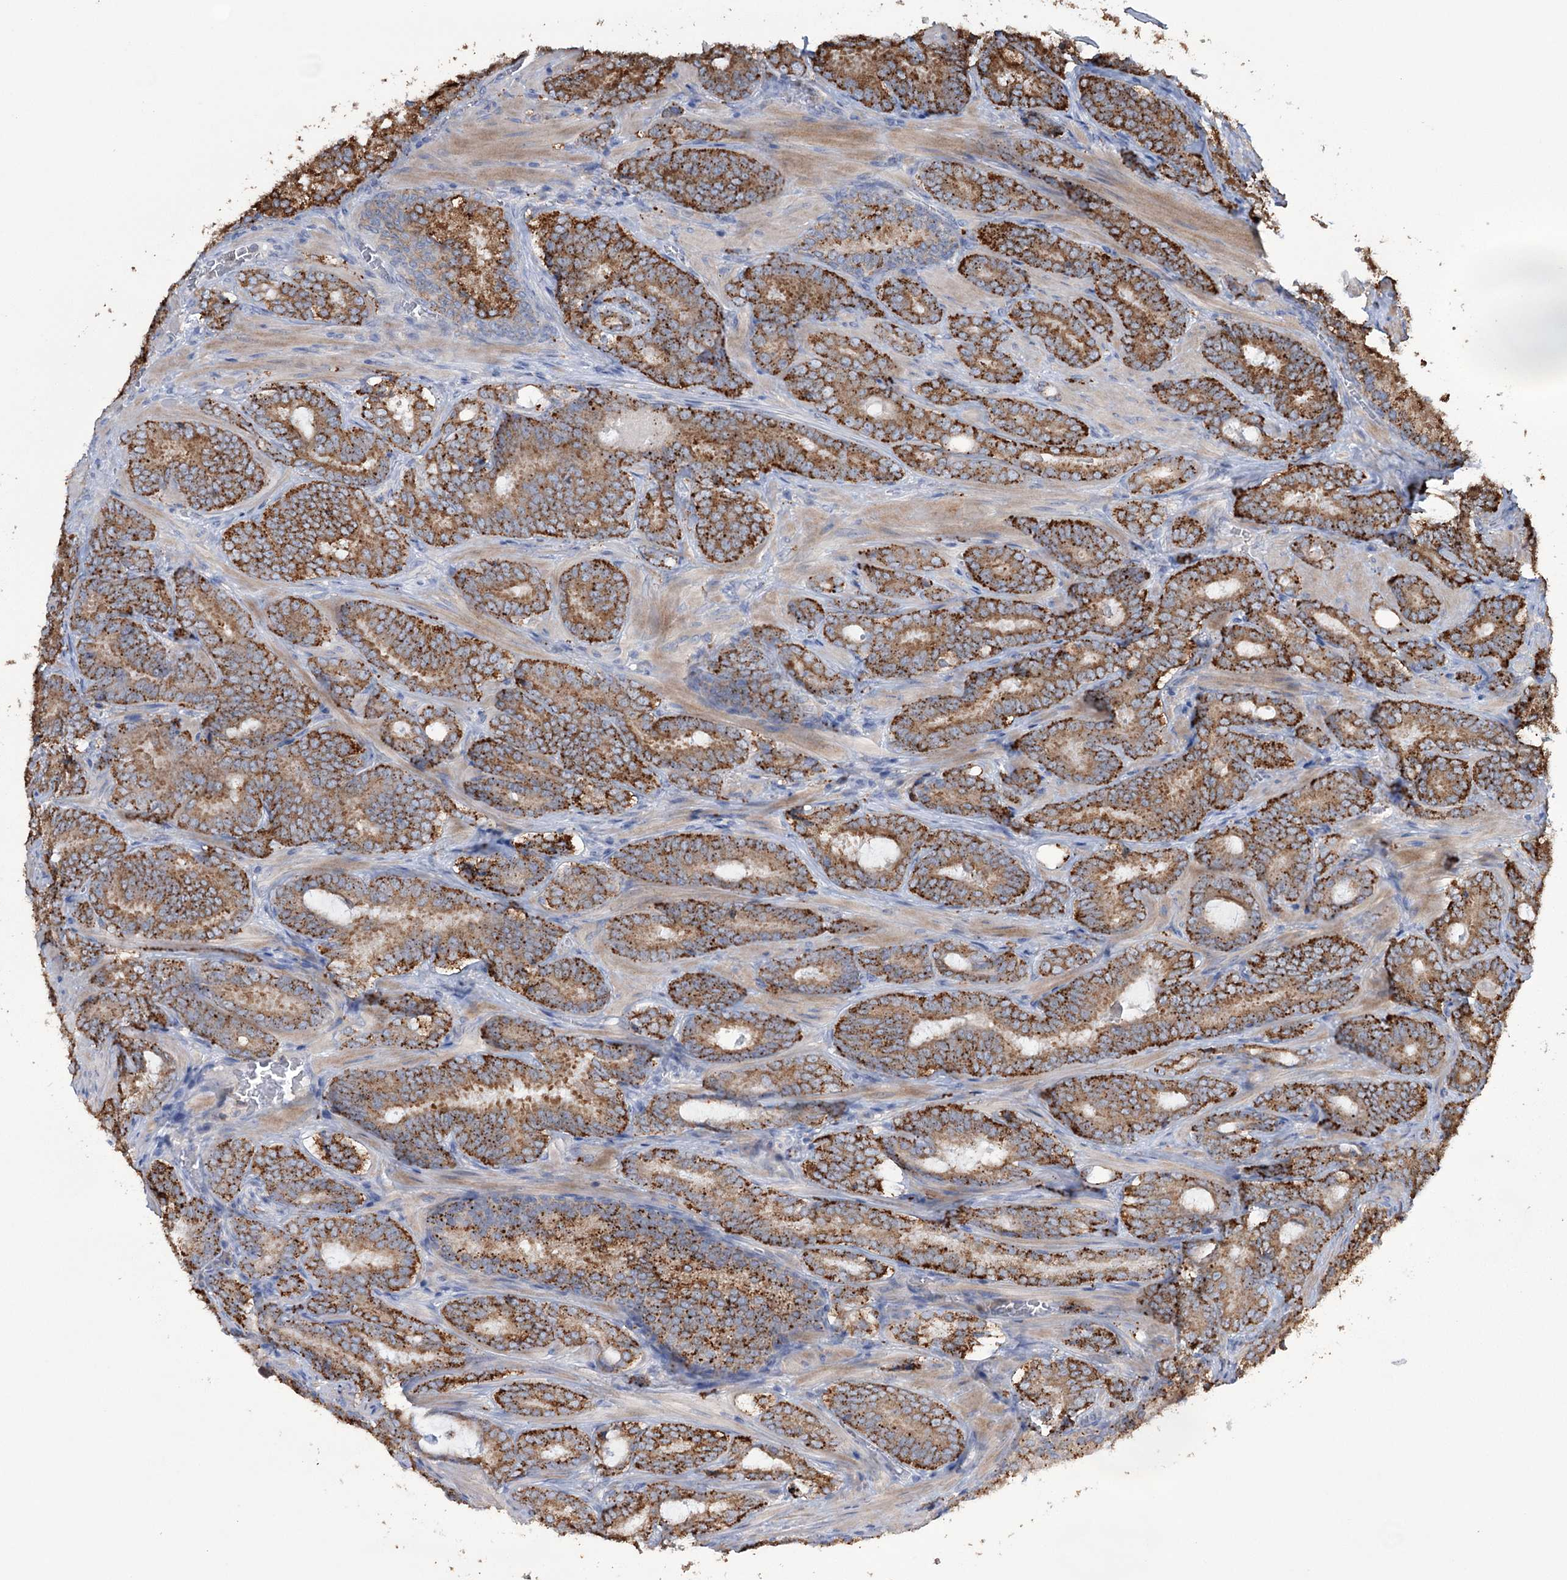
{"staining": {"intensity": "strong", "quantity": ">75%", "location": "cytoplasmic/membranous"}, "tissue": "prostate cancer", "cell_type": "Tumor cells", "image_type": "cancer", "snomed": [{"axis": "morphology", "description": "Adenocarcinoma, Low grade"}, {"axis": "topography", "description": "Prostate"}], "caption": "Strong cytoplasmic/membranous staining is appreciated in about >75% of tumor cells in prostate adenocarcinoma (low-grade). (DAB IHC, brown staining for protein, blue staining for nuclei).", "gene": "TRIM71", "patient": {"sex": "male", "age": 60}}